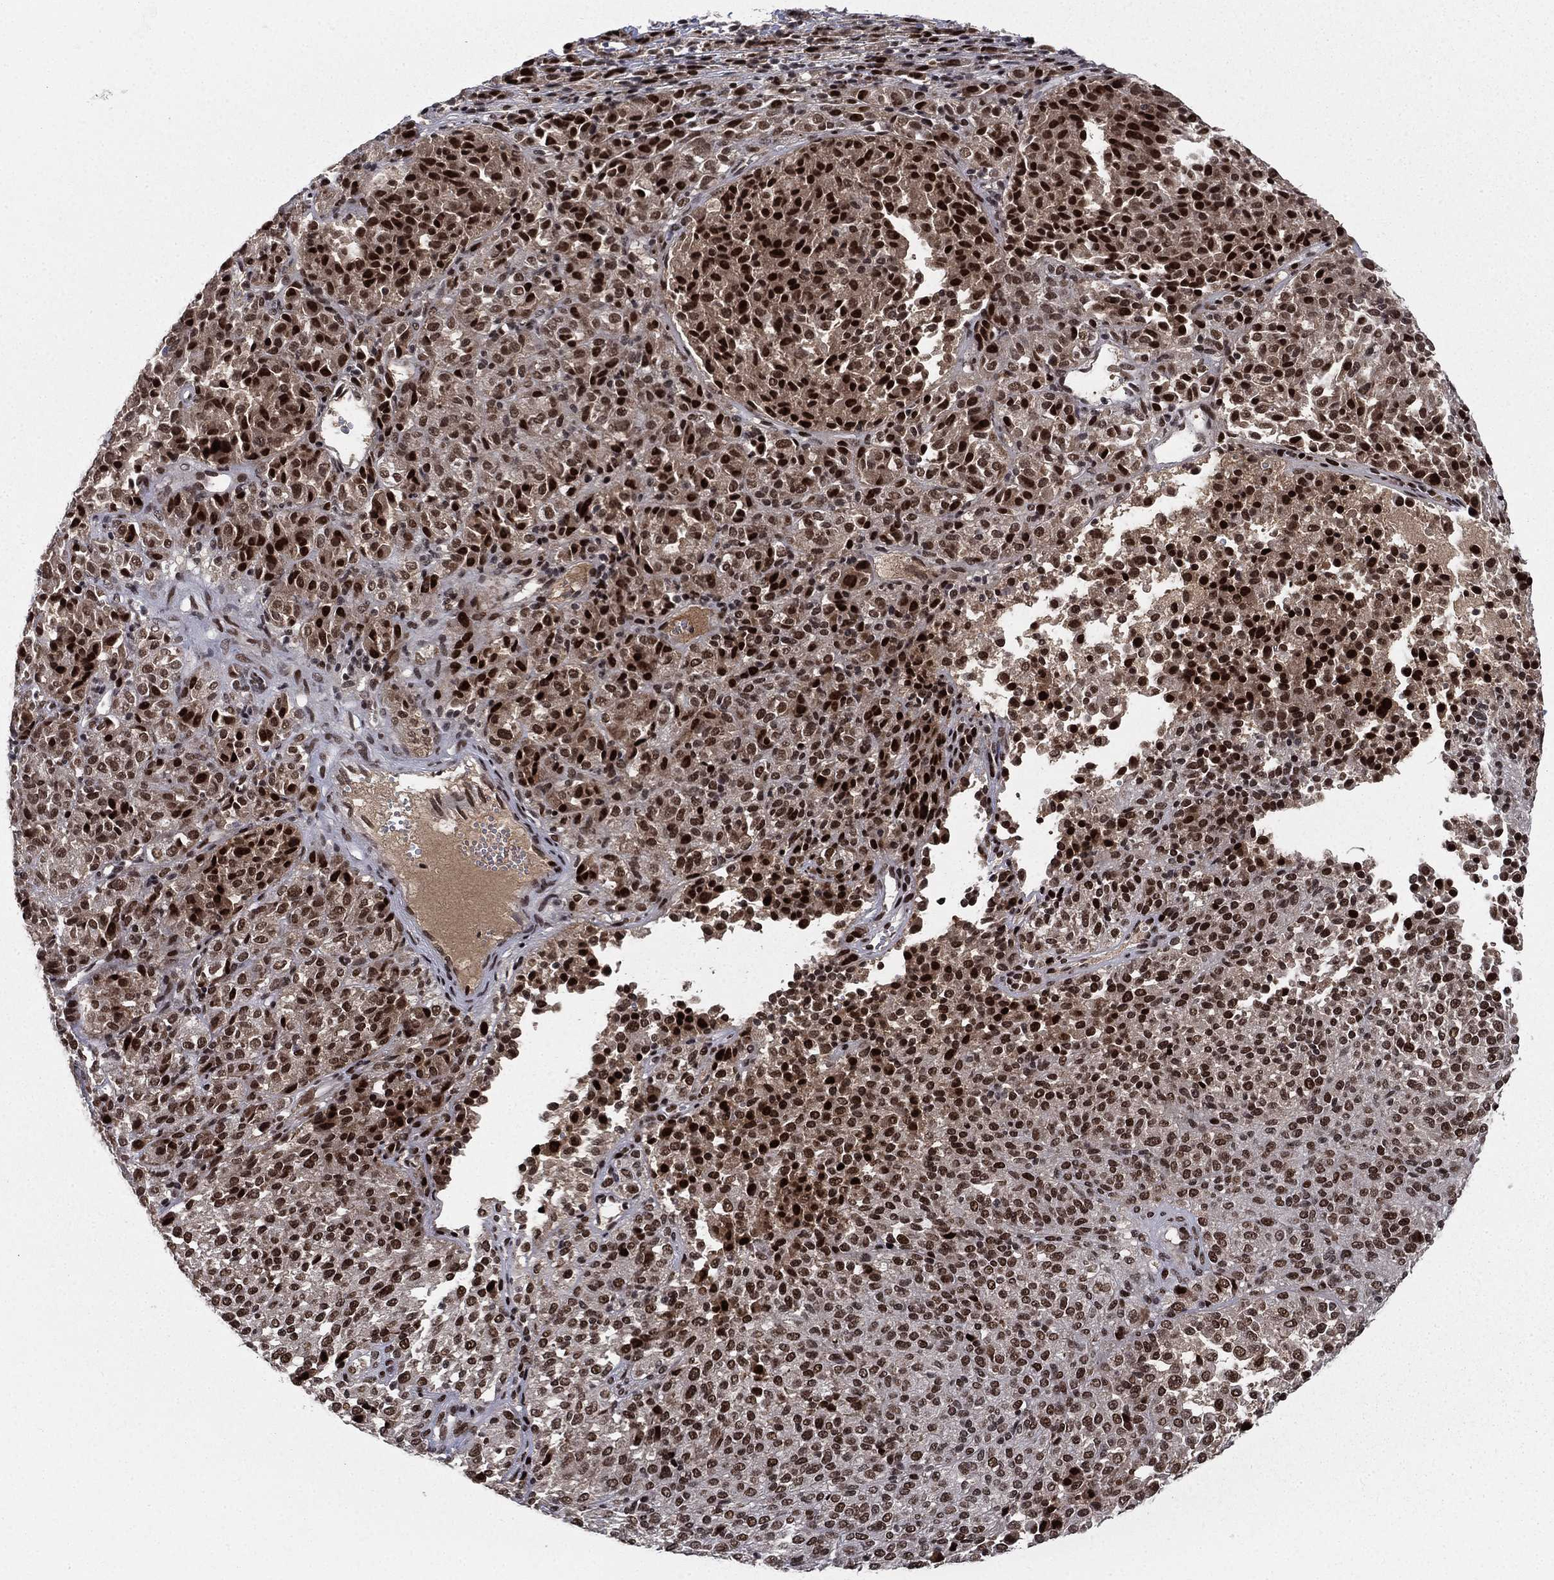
{"staining": {"intensity": "strong", "quantity": ">75%", "location": "nuclear"}, "tissue": "melanoma", "cell_type": "Tumor cells", "image_type": "cancer", "snomed": [{"axis": "morphology", "description": "Malignant melanoma, Metastatic site"}, {"axis": "topography", "description": "Brain"}], "caption": "Melanoma stained for a protein (brown) shows strong nuclear positive staining in approximately >75% of tumor cells.", "gene": "RTF1", "patient": {"sex": "female", "age": 56}}